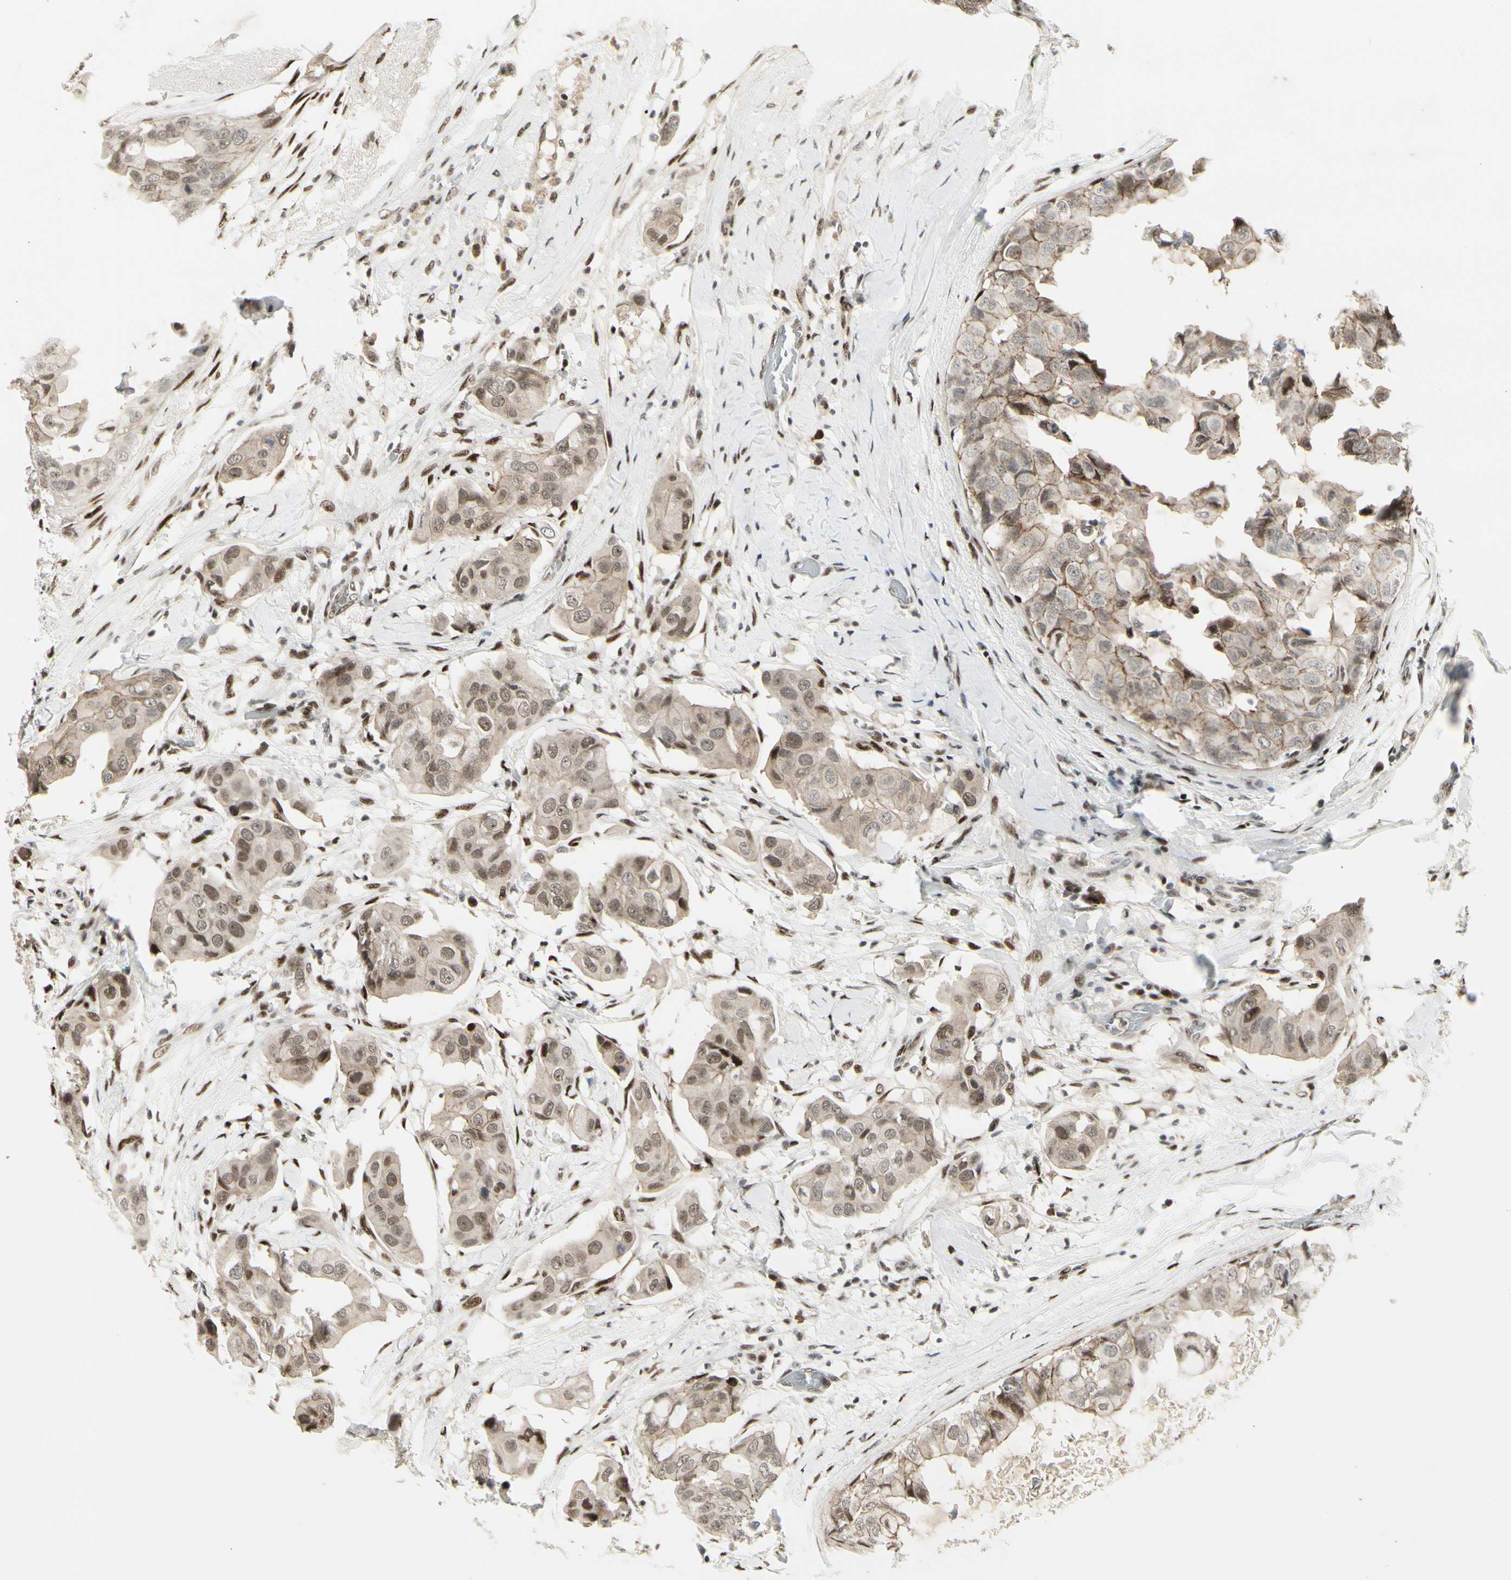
{"staining": {"intensity": "weak", "quantity": "25%-75%", "location": "cytoplasmic/membranous,nuclear"}, "tissue": "breast cancer", "cell_type": "Tumor cells", "image_type": "cancer", "snomed": [{"axis": "morphology", "description": "Duct carcinoma"}, {"axis": "topography", "description": "Breast"}], "caption": "Immunohistochemical staining of invasive ductal carcinoma (breast) exhibits weak cytoplasmic/membranous and nuclear protein positivity in about 25%-75% of tumor cells.", "gene": "FOXJ2", "patient": {"sex": "female", "age": 40}}